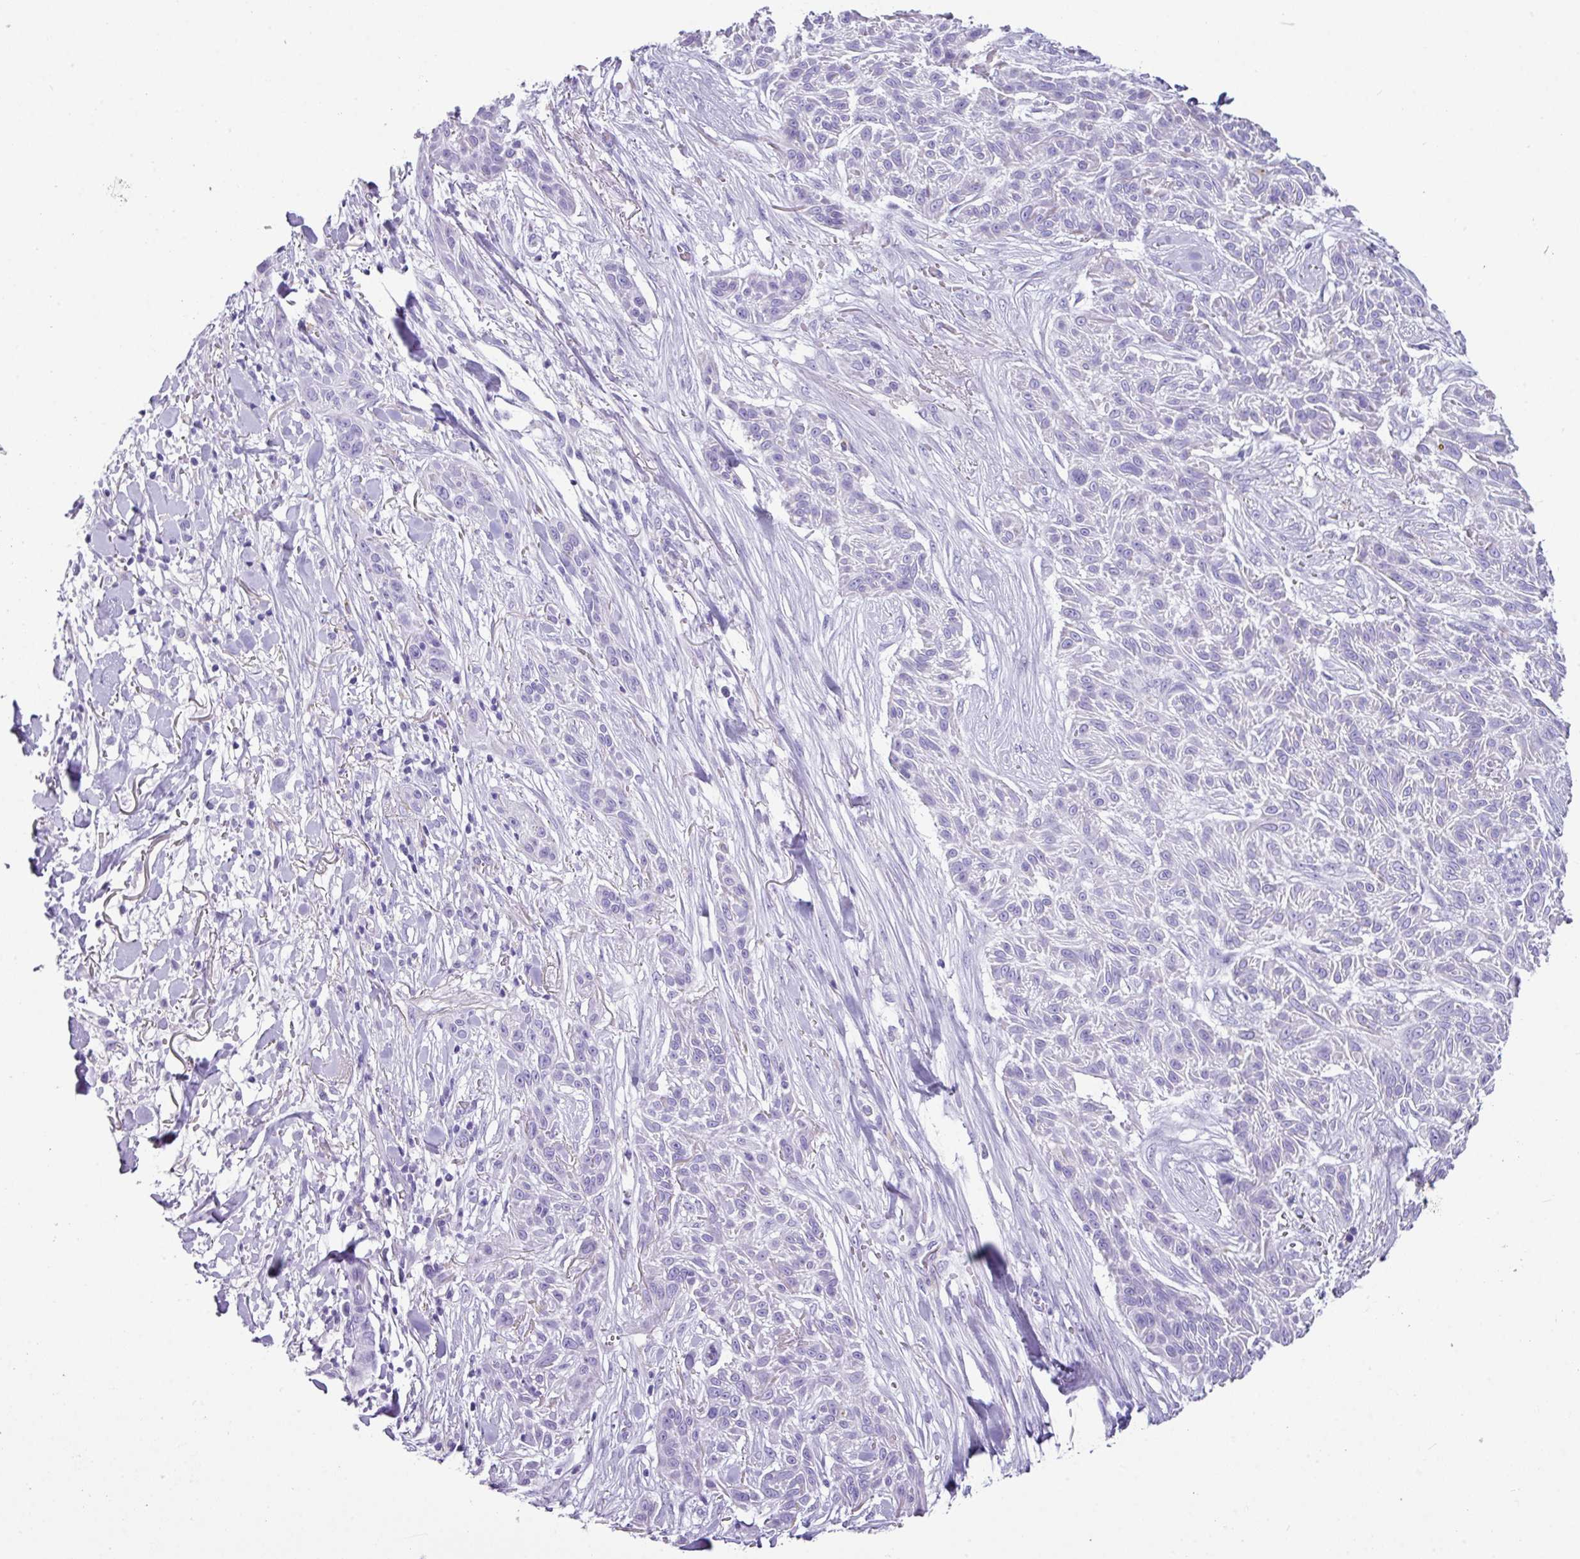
{"staining": {"intensity": "negative", "quantity": "none", "location": "none"}, "tissue": "skin cancer", "cell_type": "Tumor cells", "image_type": "cancer", "snomed": [{"axis": "morphology", "description": "Squamous cell carcinoma, NOS"}, {"axis": "topography", "description": "Skin"}], "caption": "Image shows no protein staining in tumor cells of skin cancer tissue.", "gene": "NCCRP1", "patient": {"sex": "male", "age": 86}}